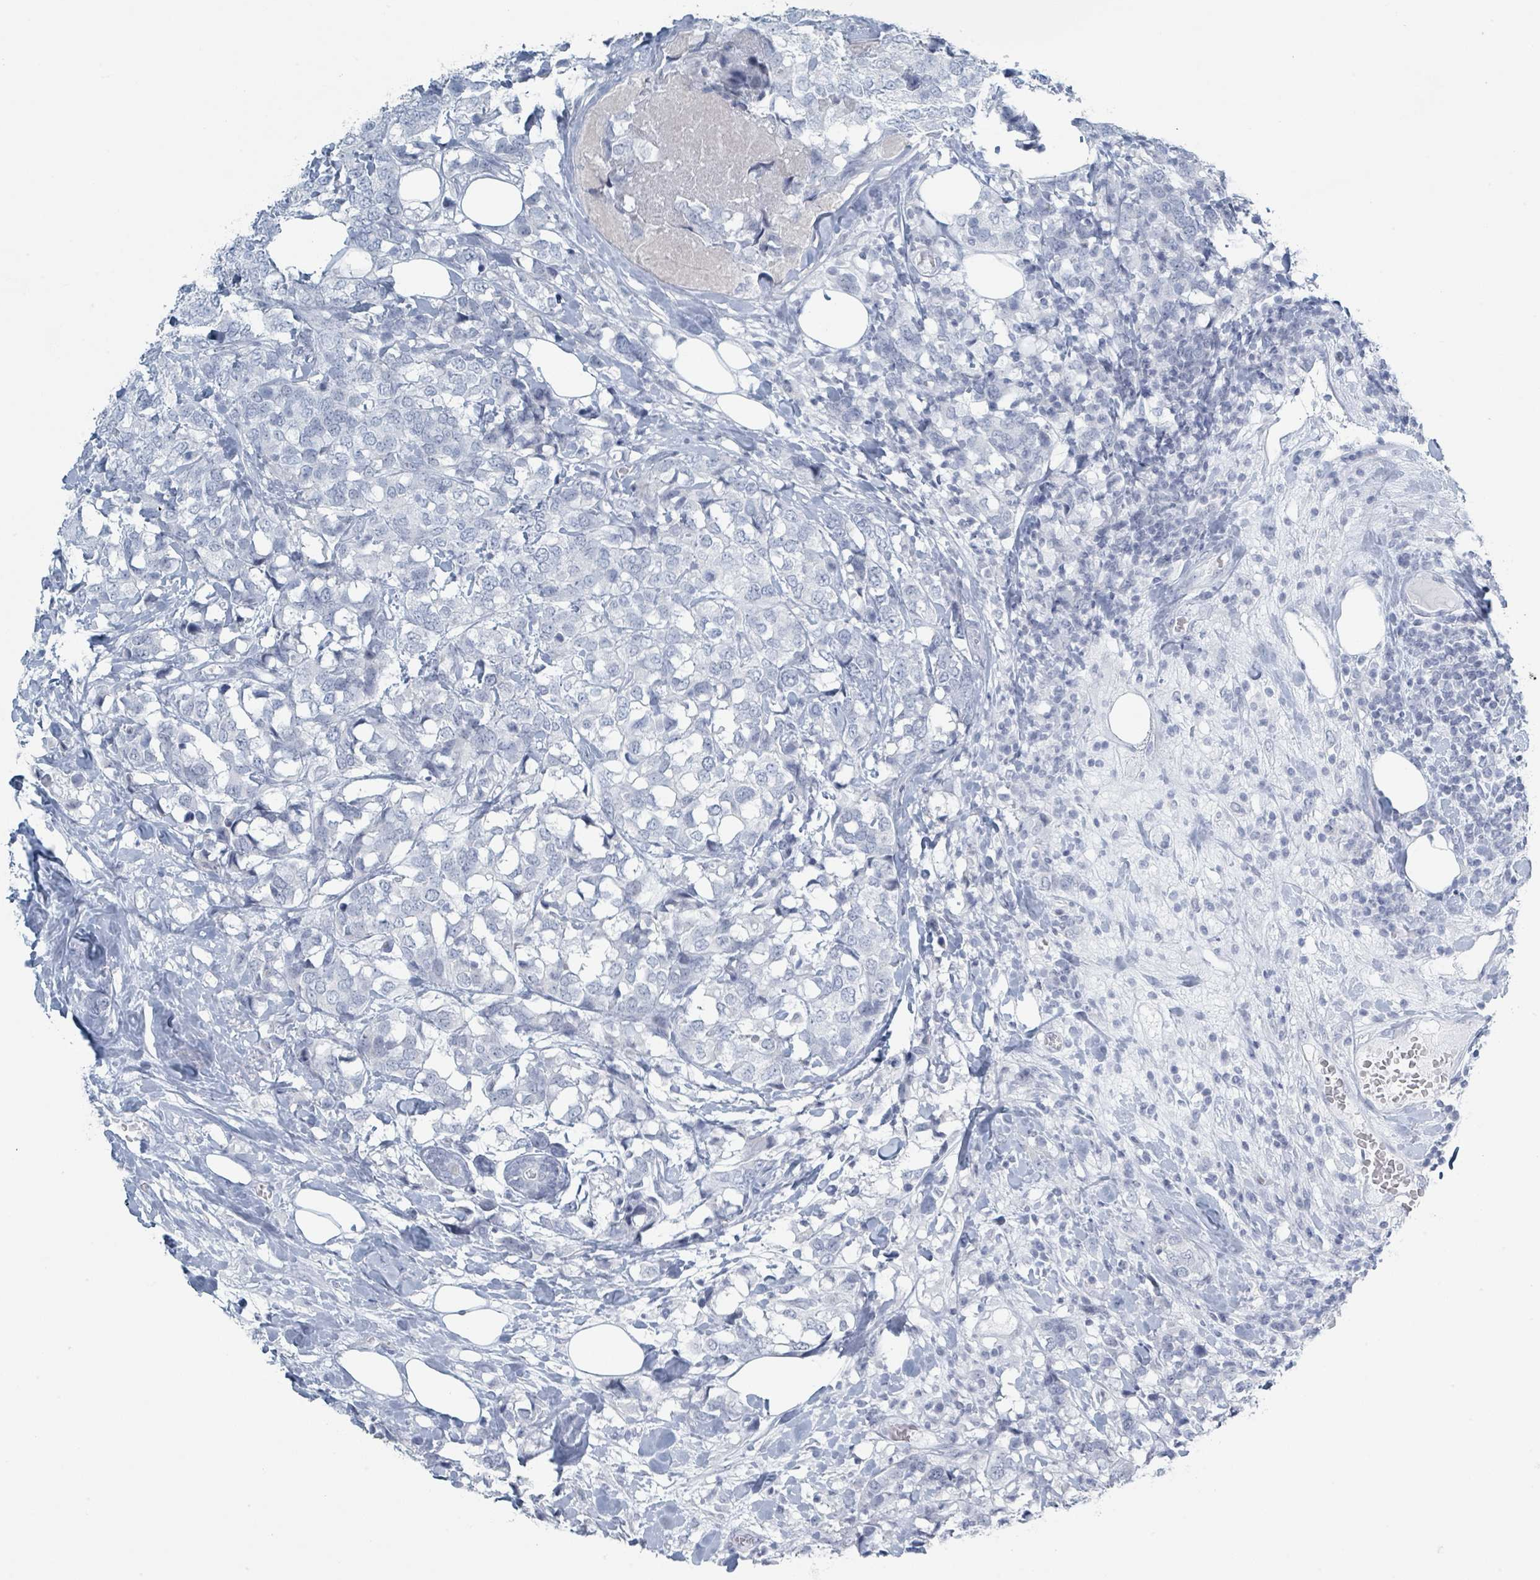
{"staining": {"intensity": "negative", "quantity": "none", "location": "none"}, "tissue": "breast cancer", "cell_type": "Tumor cells", "image_type": "cancer", "snomed": [{"axis": "morphology", "description": "Lobular carcinoma"}, {"axis": "topography", "description": "Breast"}], "caption": "A high-resolution histopathology image shows immunohistochemistry staining of lobular carcinoma (breast), which shows no significant positivity in tumor cells.", "gene": "GPR15LG", "patient": {"sex": "female", "age": 59}}